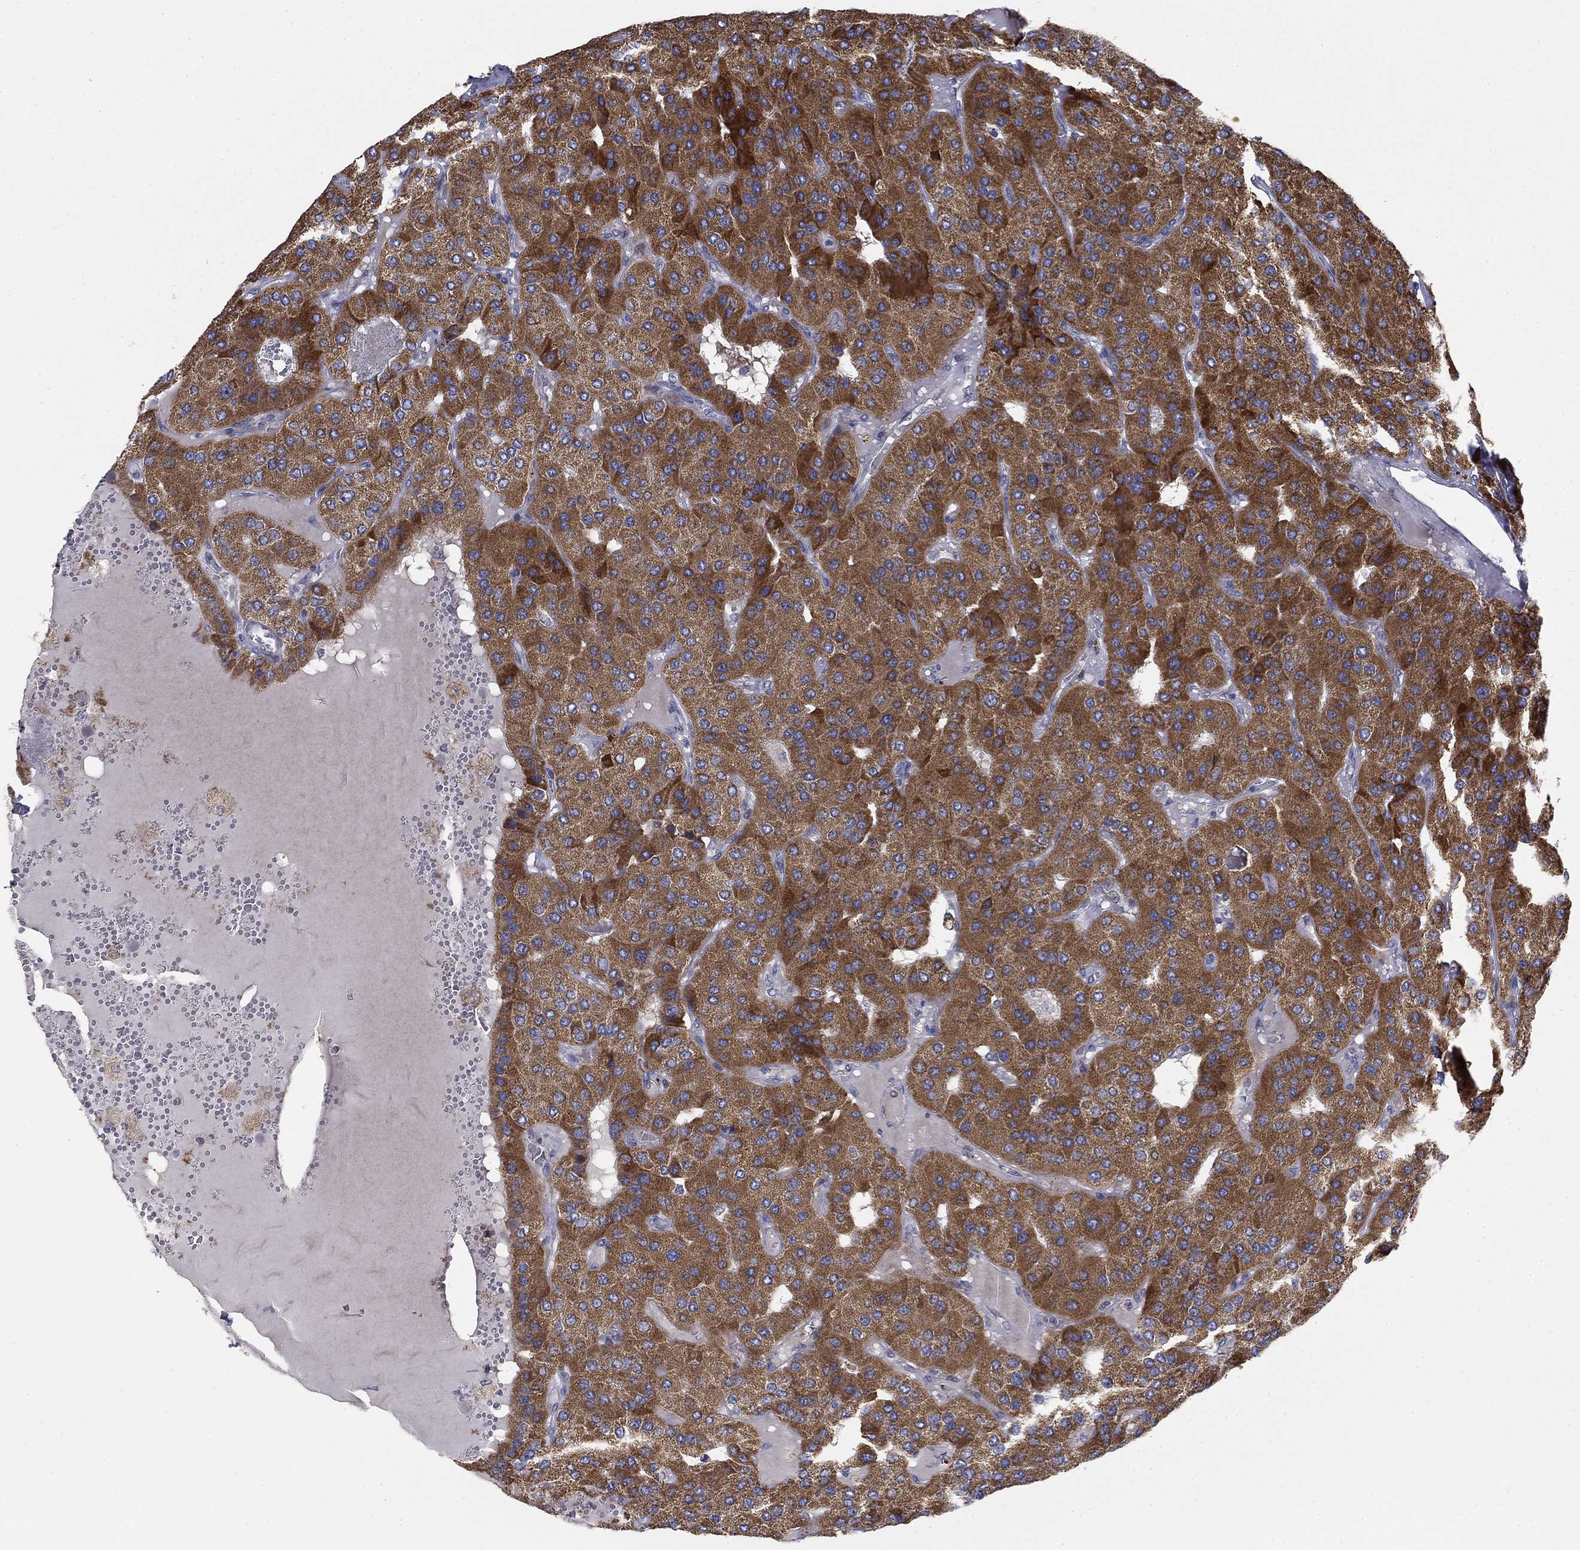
{"staining": {"intensity": "strong", "quantity": ">75%", "location": "cytoplasmic/membranous"}, "tissue": "parathyroid gland", "cell_type": "Glandular cells", "image_type": "normal", "snomed": [{"axis": "morphology", "description": "Normal tissue, NOS"}, {"axis": "morphology", "description": "Adenoma, NOS"}, {"axis": "topography", "description": "Parathyroid gland"}], "caption": "IHC image of unremarkable parathyroid gland stained for a protein (brown), which displays high levels of strong cytoplasmic/membranous positivity in about >75% of glandular cells.", "gene": "MMAA", "patient": {"sex": "female", "age": 86}}